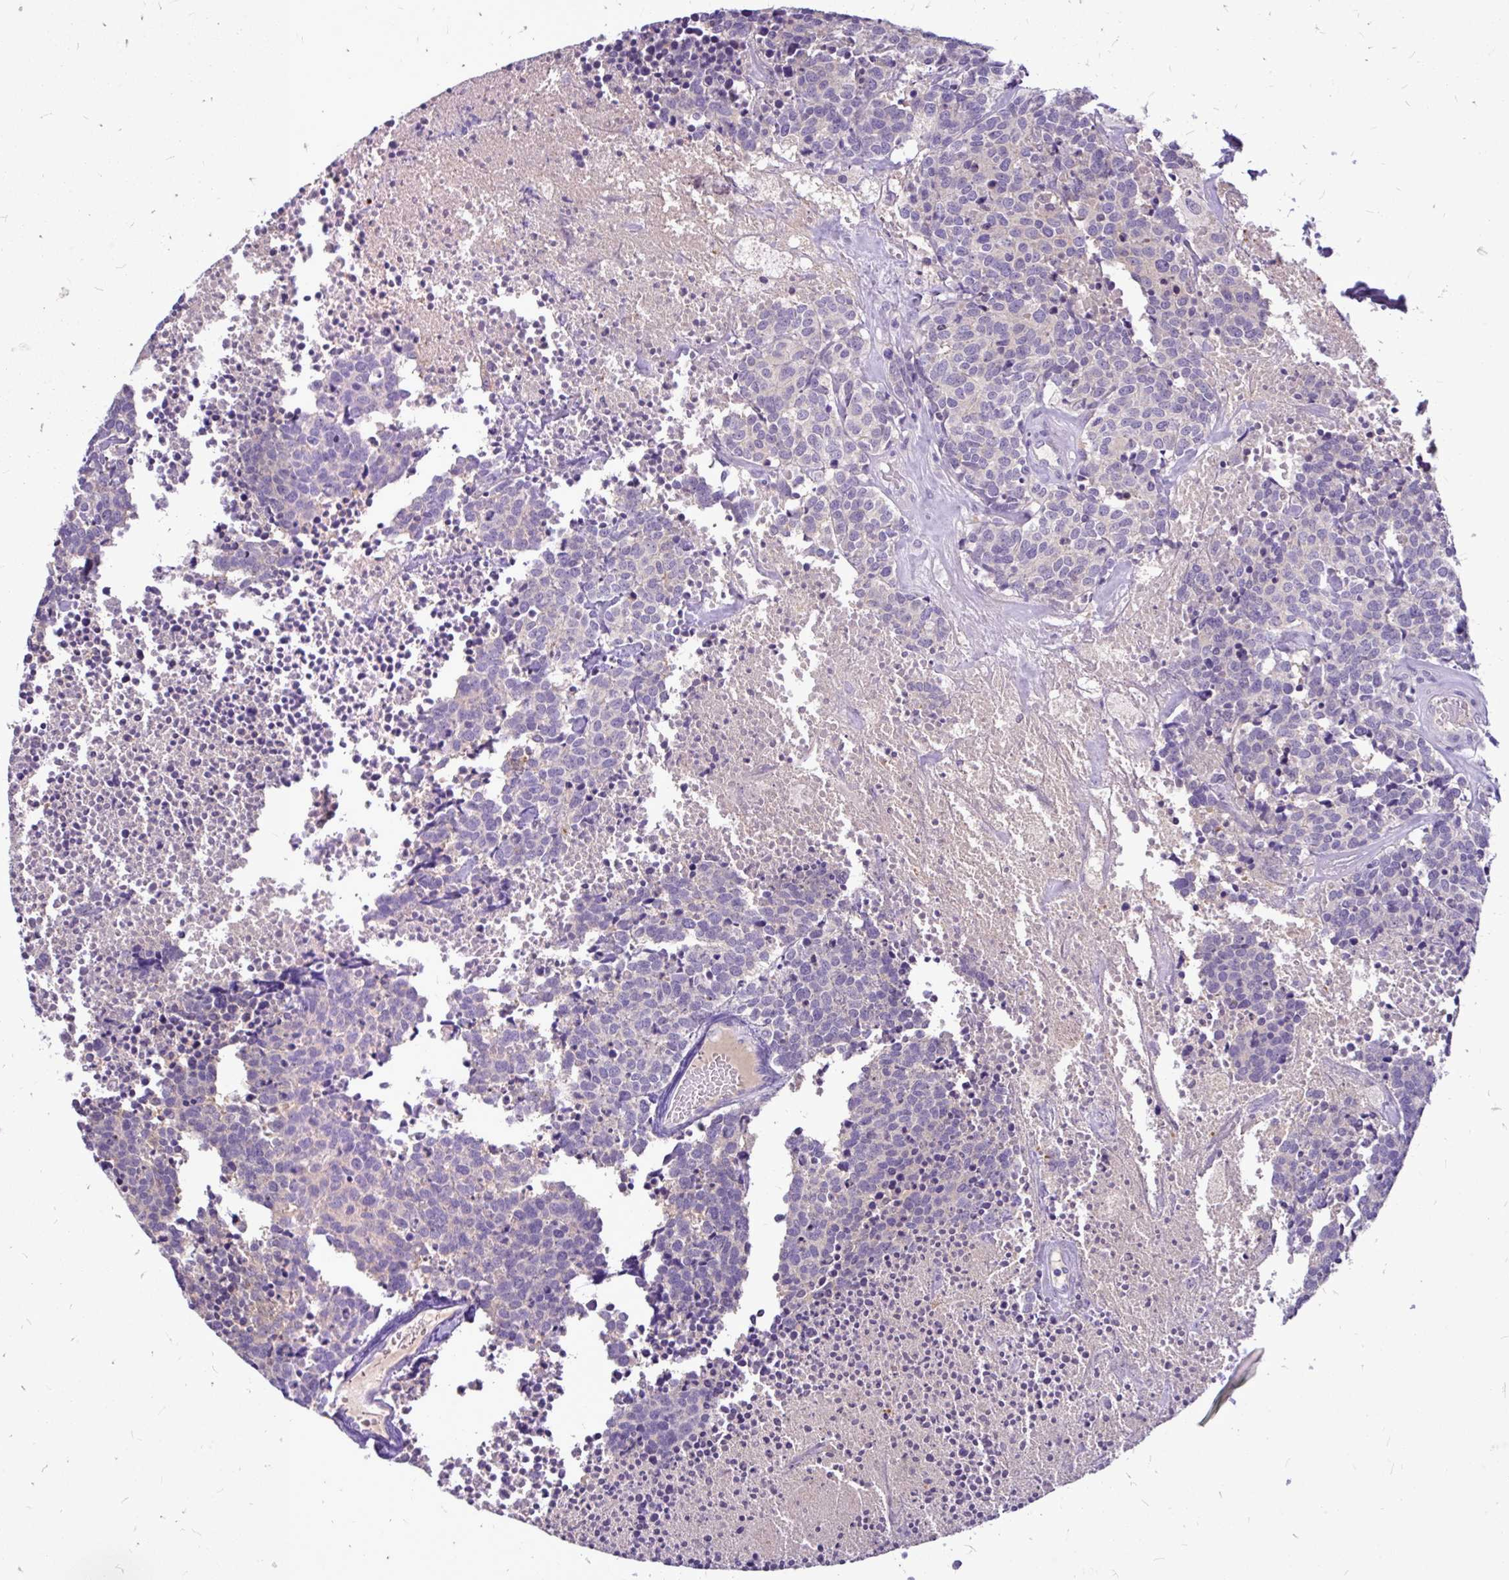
{"staining": {"intensity": "negative", "quantity": "none", "location": "none"}, "tissue": "carcinoid", "cell_type": "Tumor cells", "image_type": "cancer", "snomed": [{"axis": "morphology", "description": "Carcinoid, malignant, NOS"}, {"axis": "topography", "description": "Skin"}], "caption": "This micrograph is of carcinoid (malignant) stained with IHC to label a protein in brown with the nuclei are counter-stained blue. There is no expression in tumor cells.", "gene": "MAP1LC3A", "patient": {"sex": "female", "age": 79}}